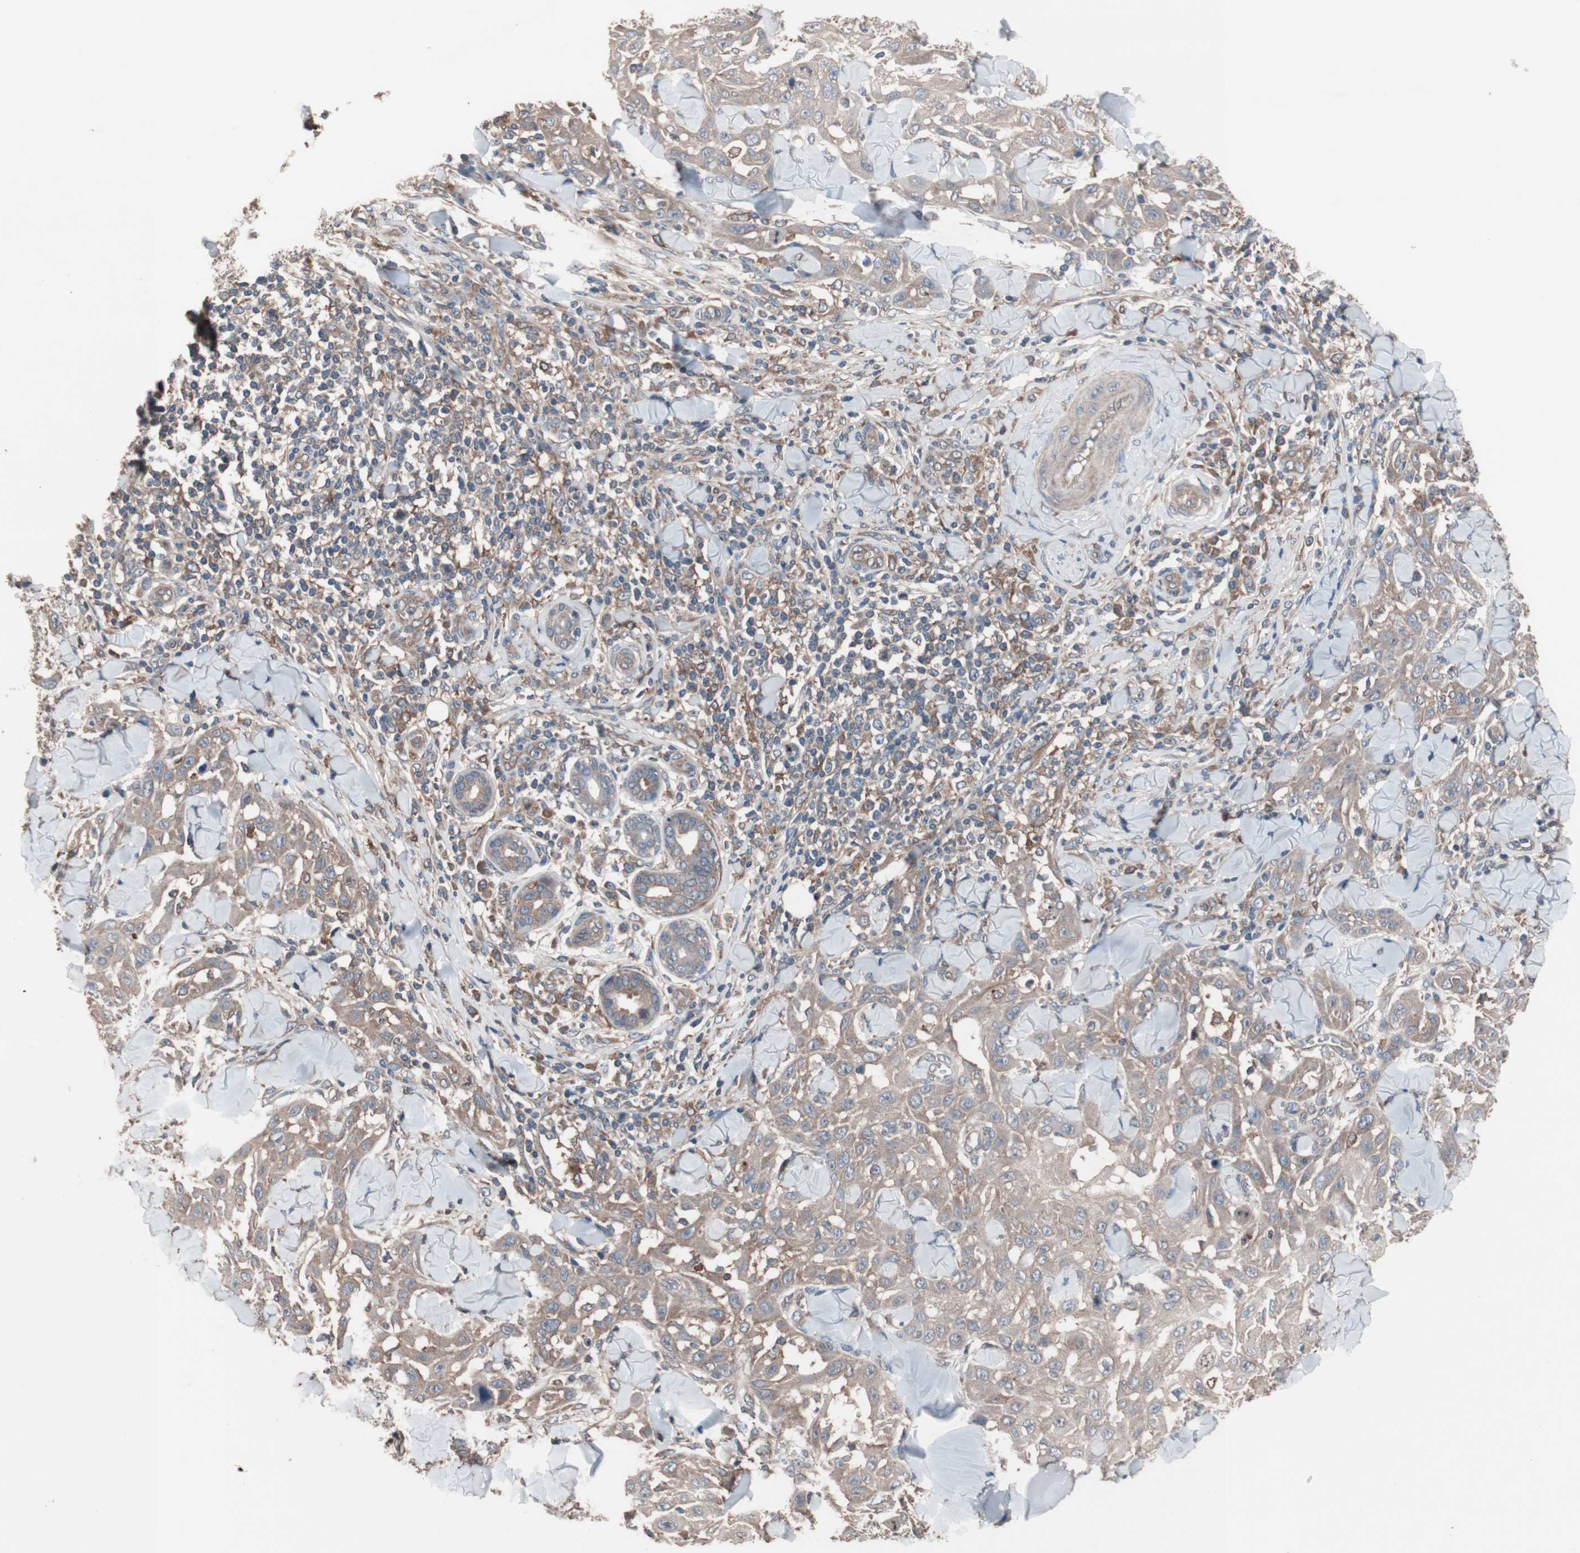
{"staining": {"intensity": "moderate", "quantity": ">75%", "location": "cytoplasmic/membranous"}, "tissue": "skin cancer", "cell_type": "Tumor cells", "image_type": "cancer", "snomed": [{"axis": "morphology", "description": "Squamous cell carcinoma, NOS"}, {"axis": "topography", "description": "Skin"}], "caption": "Human skin cancer (squamous cell carcinoma) stained with a brown dye shows moderate cytoplasmic/membranous positive expression in approximately >75% of tumor cells.", "gene": "ATG7", "patient": {"sex": "male", "age": 24}}